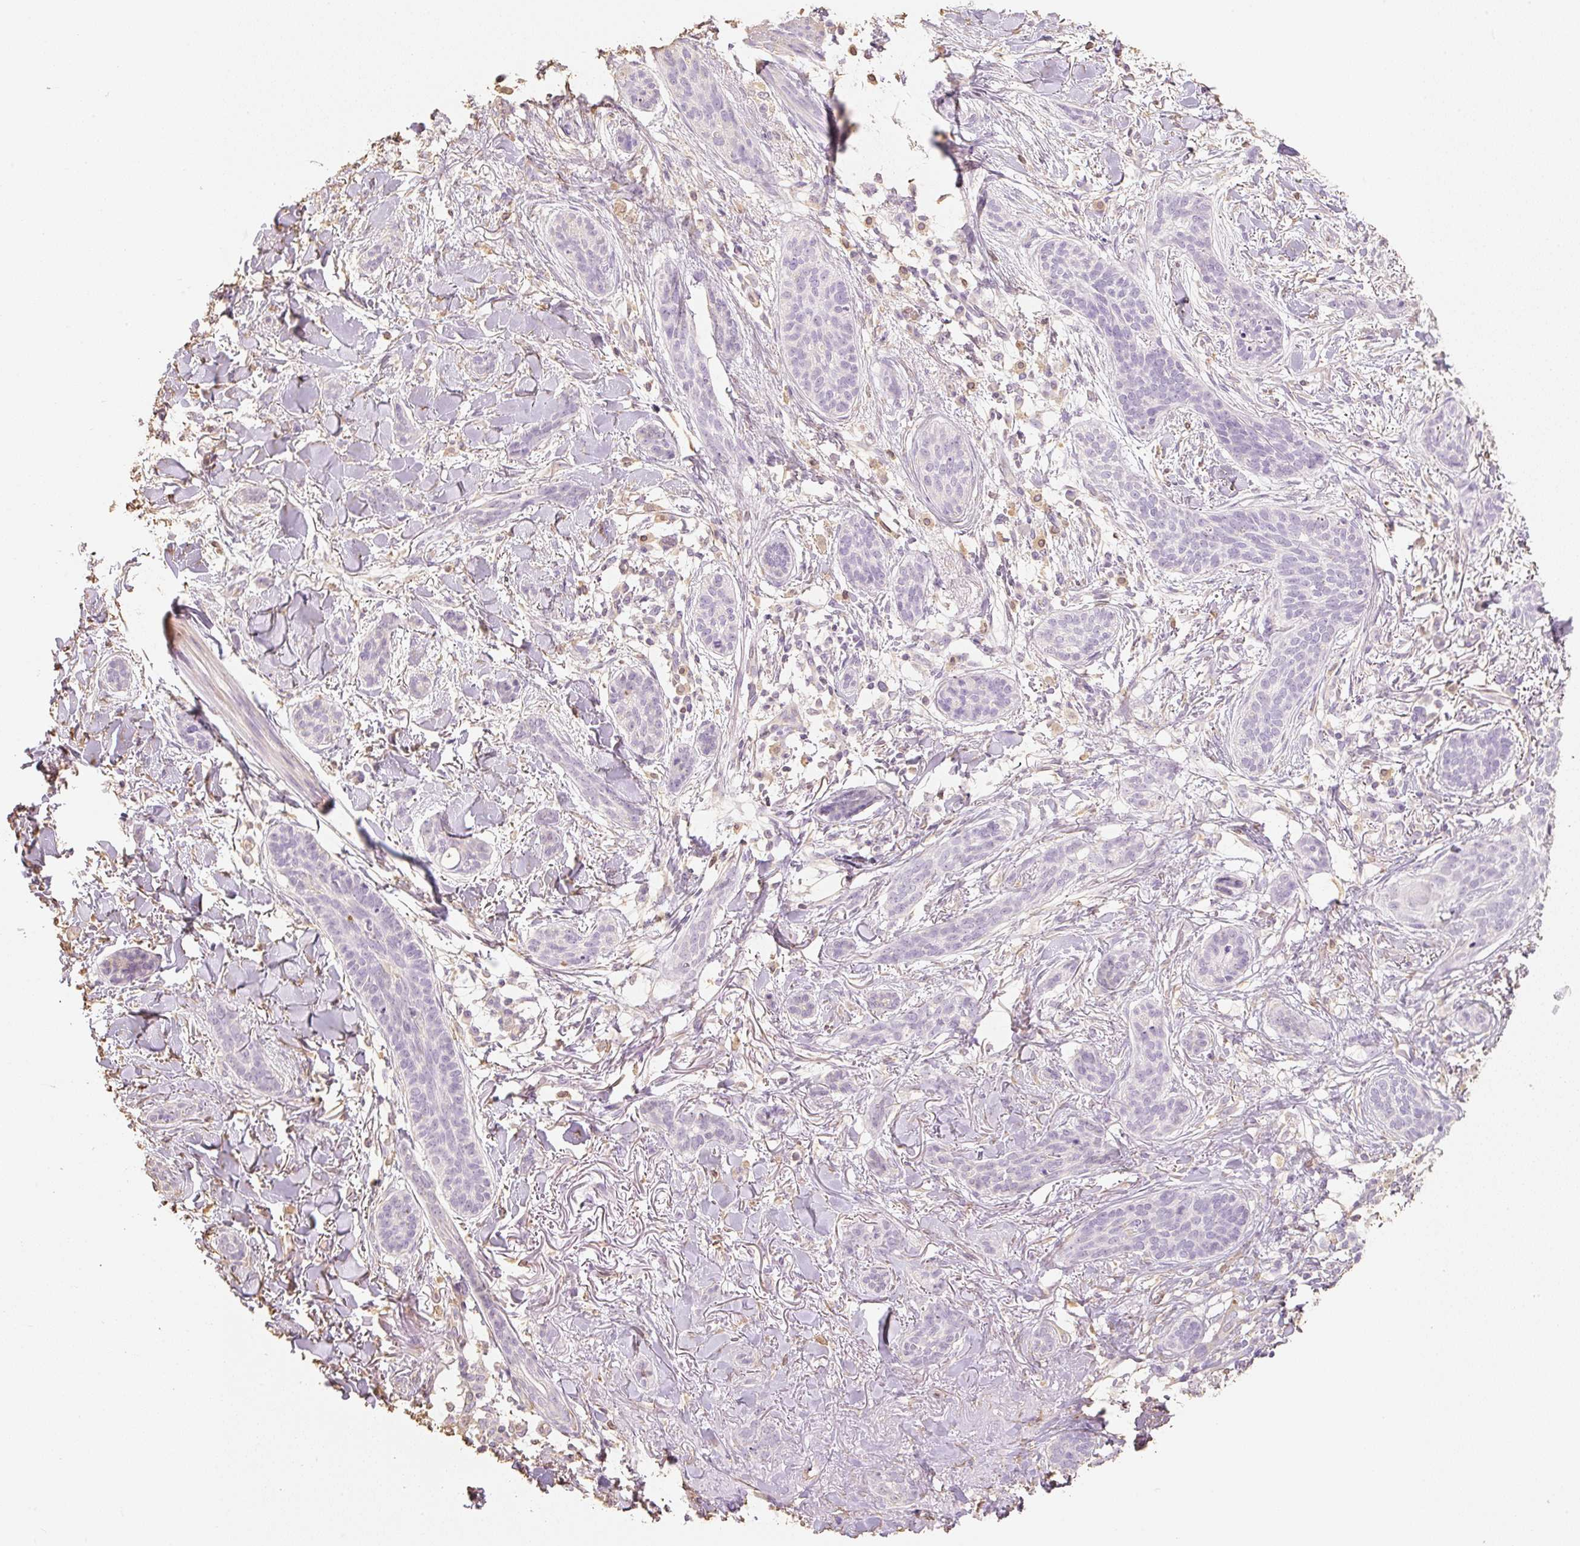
{"staining": {"intensity": "negative", "quantity": "none", "location": "none"}, "tissue": "skin cancer", "cell_type": "Tumor cells", "image_type": "cancer", "snomed": [{"axis": "morphology", "description": "Basal cell carcinoma"}, {"axis": "topography", "description": "Skin"}], "caption": "DAB (3,3'-diaminobenzidine) immunohistochemical staining of human skin cancer (basal cell carcinoma) exhibits no significant positivity in tumor cells.", "gene": "MBOAT7", "patient": {"sex": "male", "age": 52}}